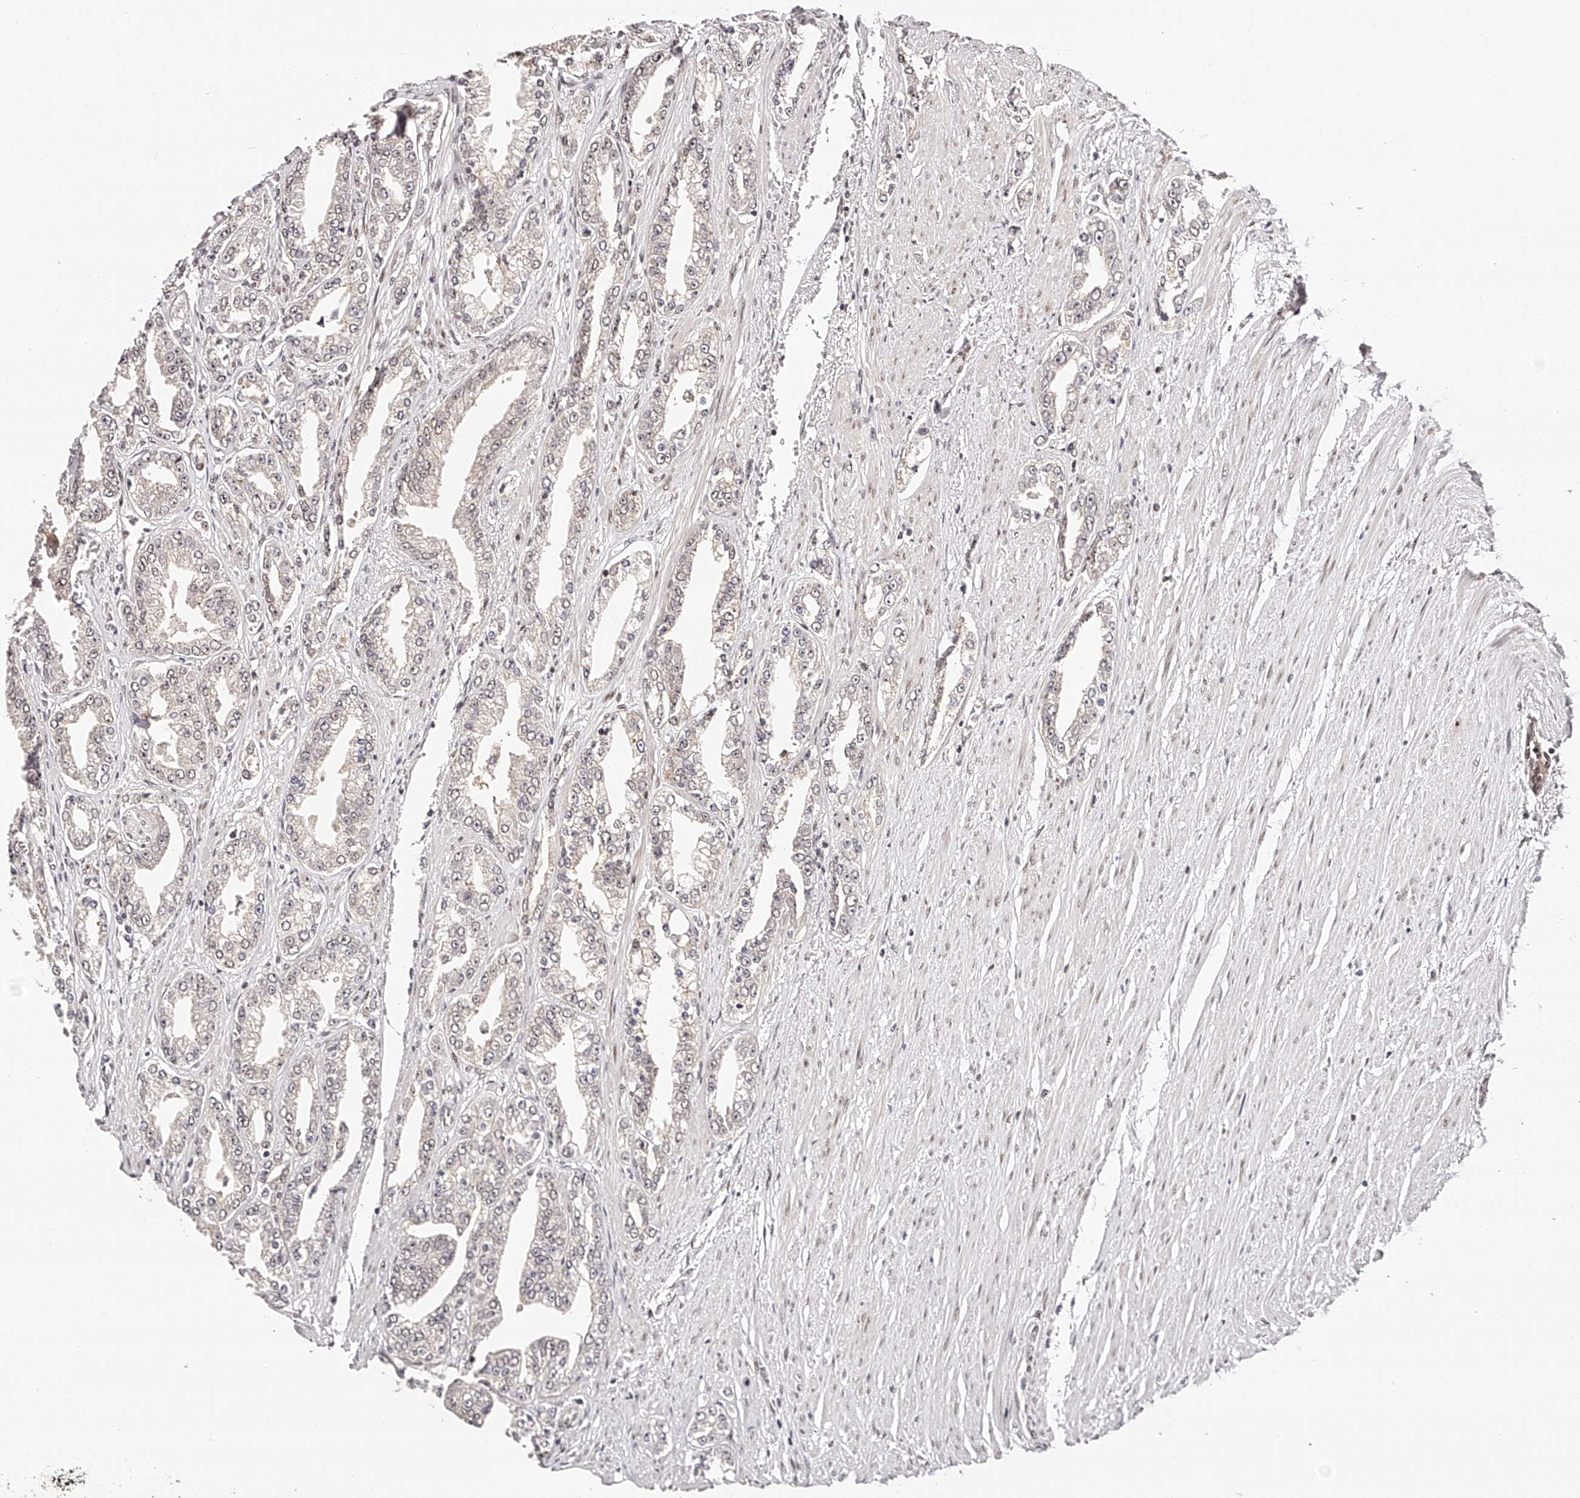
{"staining": {"intensity": "negative", "quantity": "none", "location": "none"}, "tissue": "prostate cancer", "cell_type": "Tumor cells", "image_type": "cancer", "snomed": [{"axis": "morphology", "description": "Adenocarcinoma, High grade"}, {"axis": "topography", "description": "Prostate"}], "caption": "Human prostate adenocarcinoma (high-grade) stained for a protein using immunohistochemistry (IHC) demonstrates no staining in tumor cells.", "gene": "USF3", "patient": {"sex": "male", "age": 71}}